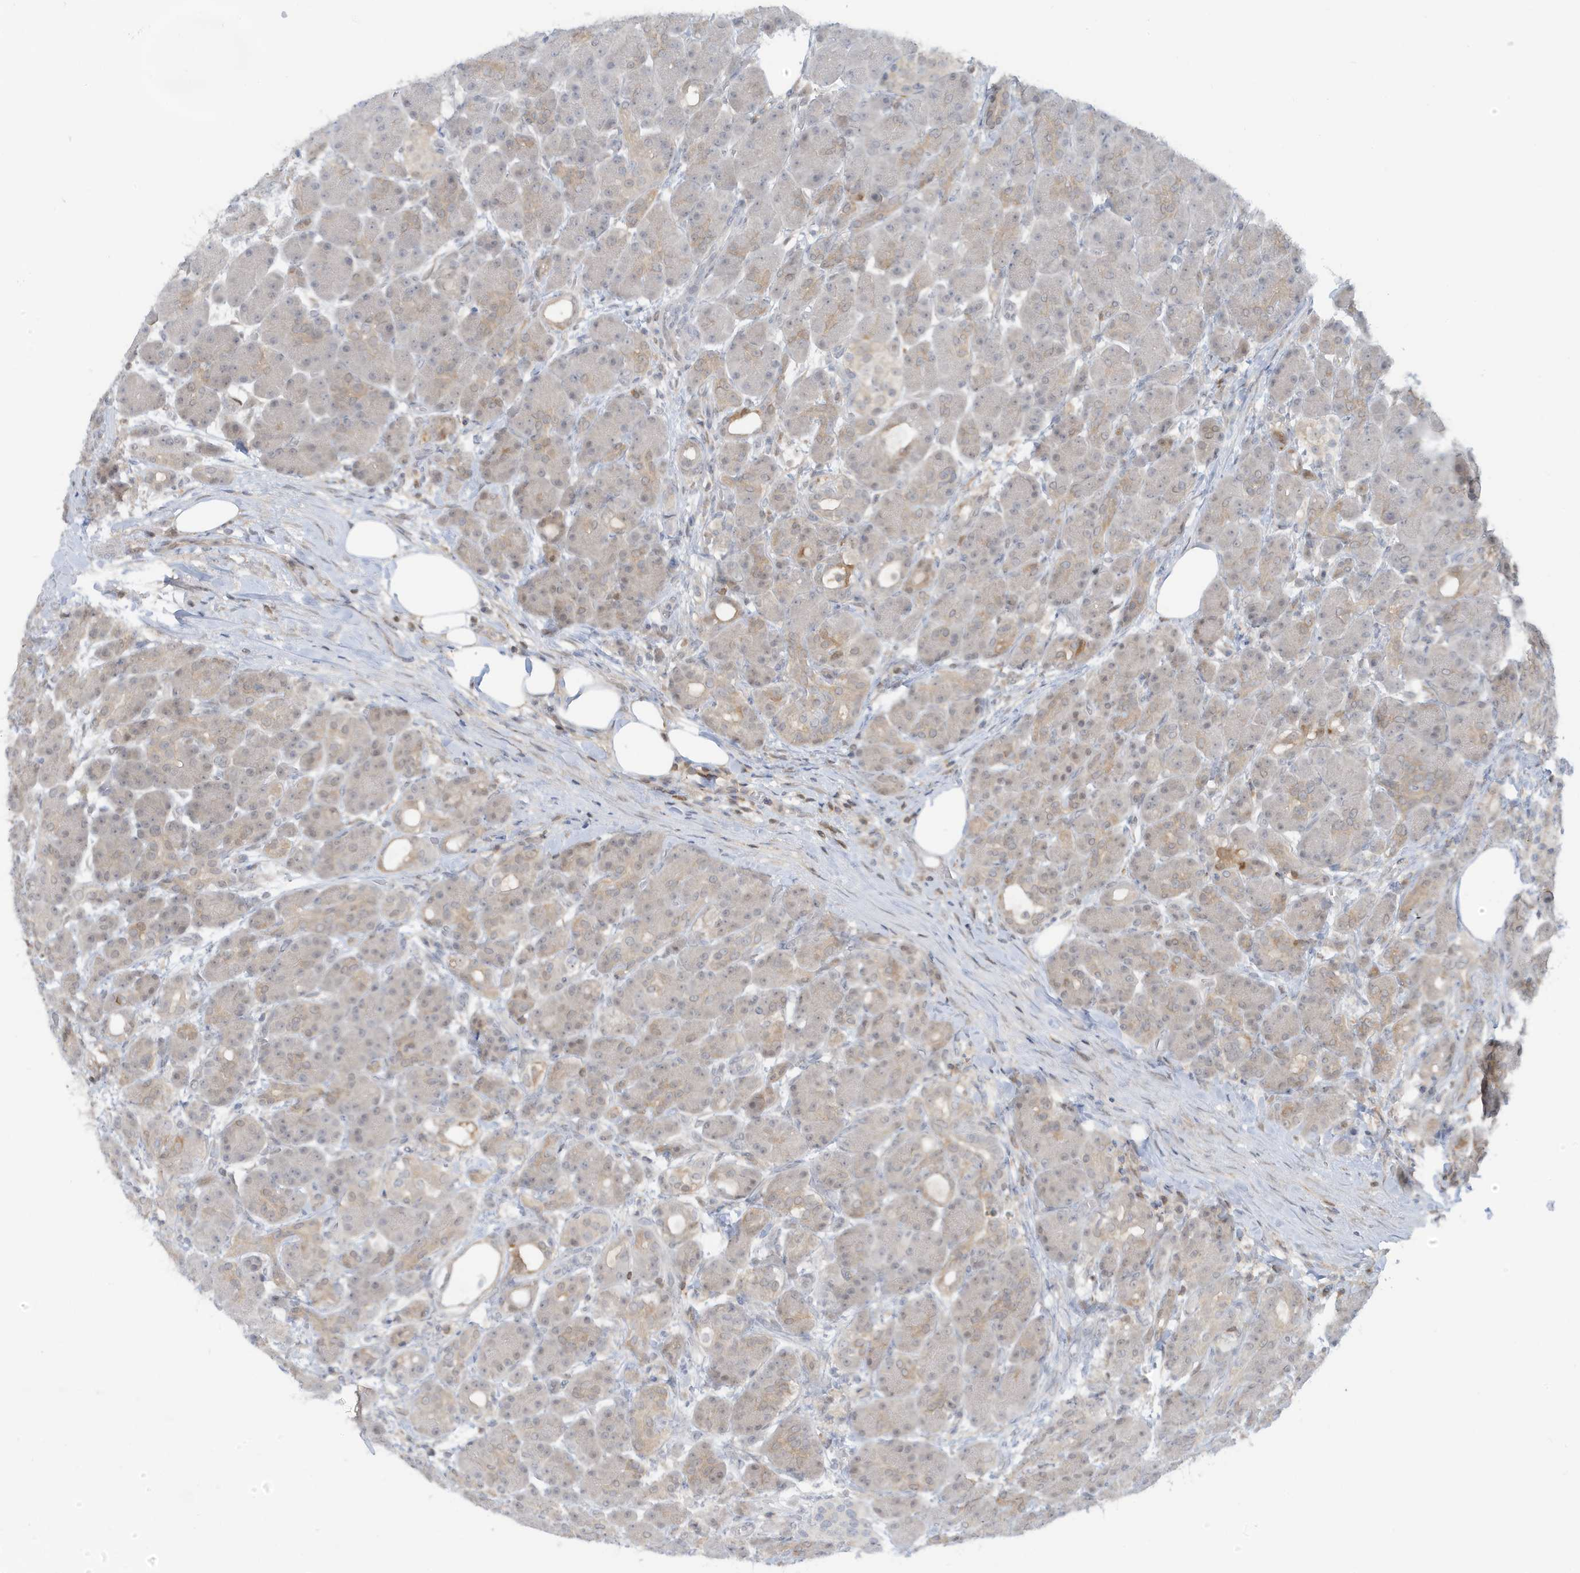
{"staining": {"intensity": "weak", "quantity": "25%-75%", "location": "cytoplasmic/membranous"}, "tissue": "pancreas", "cell_type": "Exocrine glandular cells", "image_type": "normal", "snomed": [{"axis": "morphology", "description": "Normal tissue, NOS"}, {"axis": "topography", "description": "Pancreas"}], "caption": "A high-resolution micrograph shows immunohistochemistry staining of unremarkable pancreas, which exhibits weak cytoplasmic/membranous staining in approximately 25%-75% of exocrine glandular cells. The protein is stained brown, and the nuclei are stained in blue (DAB IHC with brightfield microscopy, high magnification).", "gene": "OGA", "patient": {"sex": "male", "age": 63}}